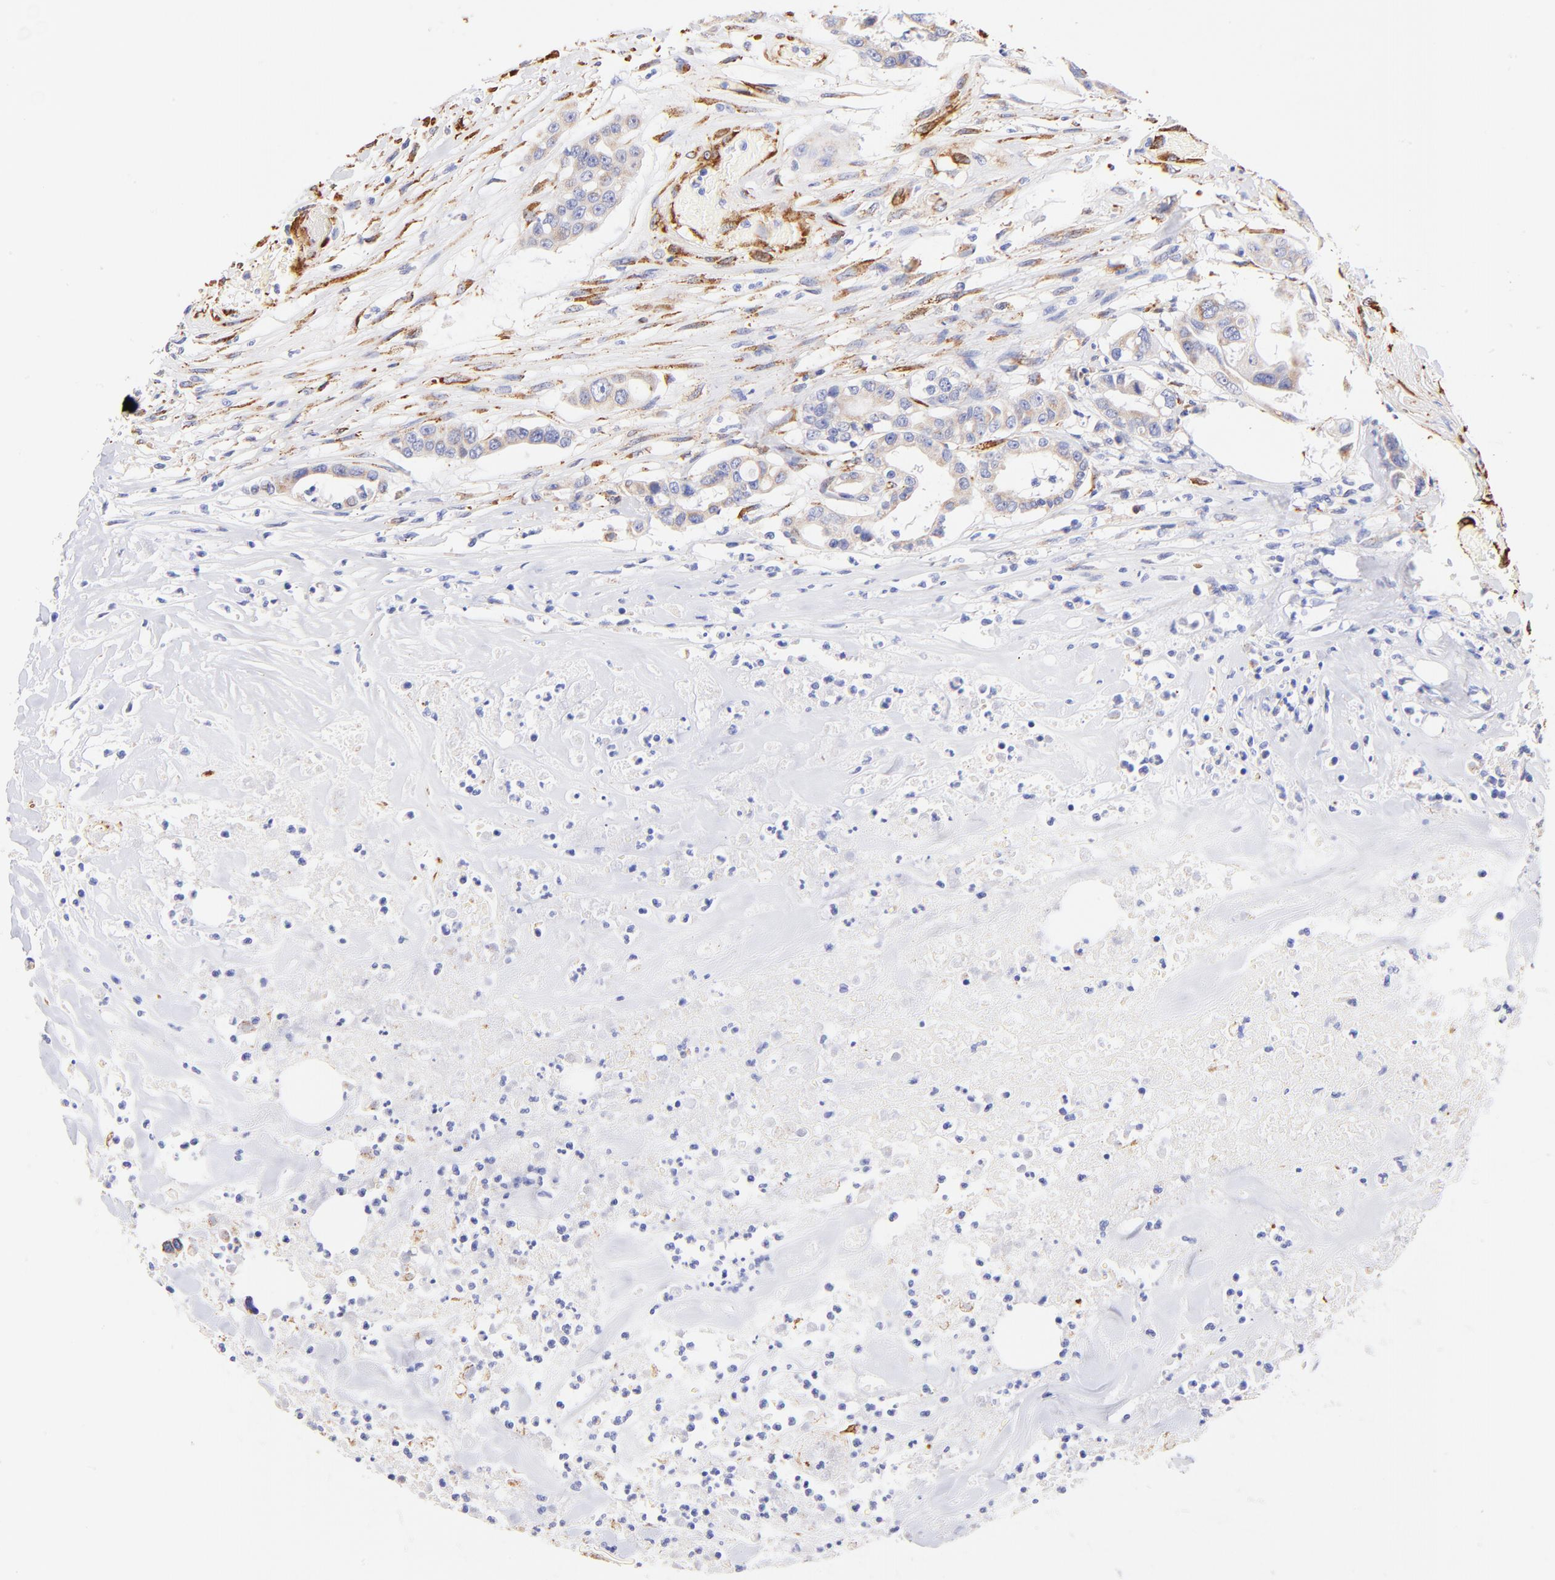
{"staining": {"intensity": "weak", "quantity": "<25%", "location": "cytoplasmic/membranous"}, "tissue": "colorectal cancer", "cell_type": "Tumor cells", "image_type": "cancer", "snomed": [{"axis": "morphology", "description": "Adenocarcinoma, NOS"}, {"axis": "topography", "description": "Colon"}], "caption": "Immunohistochemistry of human colorectal adenocarcinoma exhibits no staining in tumor cells.", "gene": "SPARC", "patient": {"sex": "female", "age": 70}}